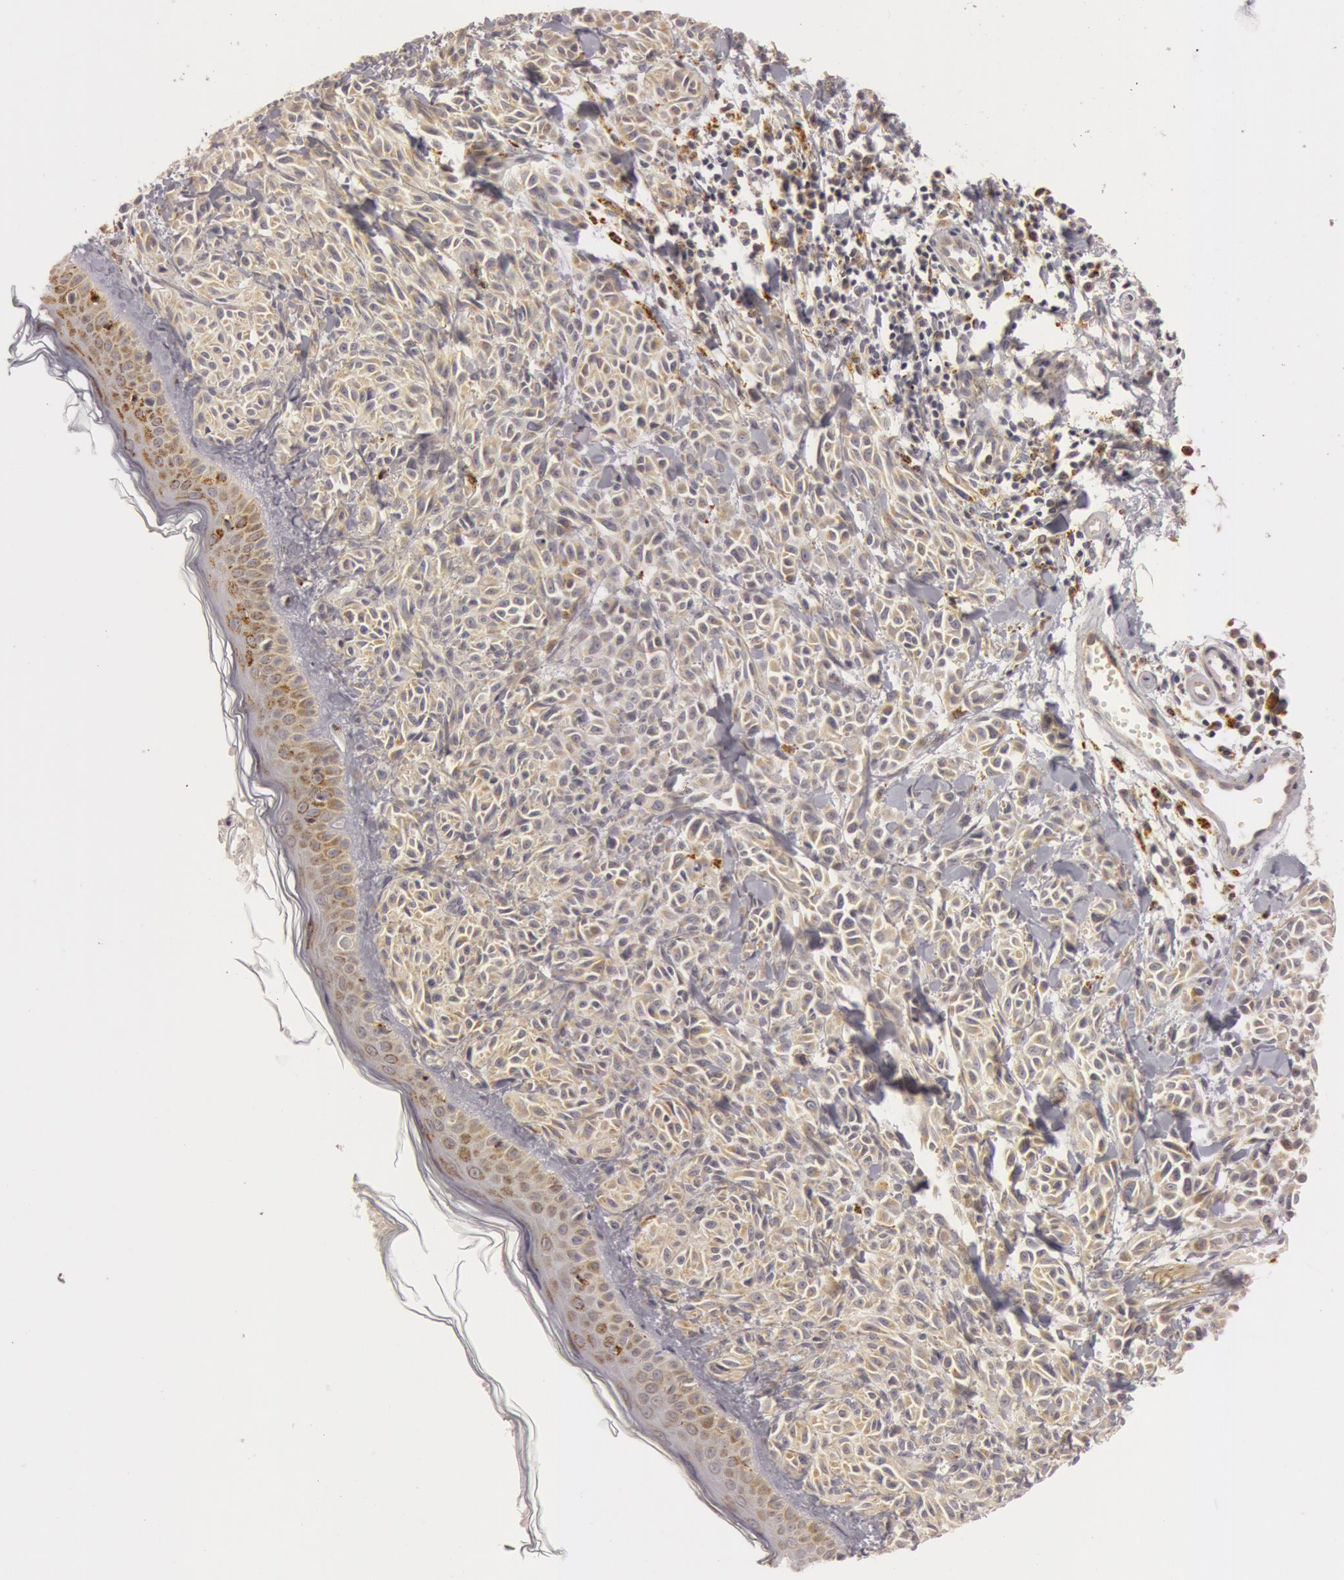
{"staining": {"intensity": "weak", "quantity": ">75%", "location": "cytoplasmic/membranous"}, "tissue": "melanoma", "cell_type": "Tumor cells", "image_type": "cancer", "snomed": [{"axis": "morphology", "description": "Malignant melanoma, NOS"}, {"axis": "topography", "description": "Skin"}], "caption": "Malignant melanoma stained with a protein marker exhibits weak staining in tumor cells.", "gene": "C7", "patient": {"sex": "female", "age": 73}}